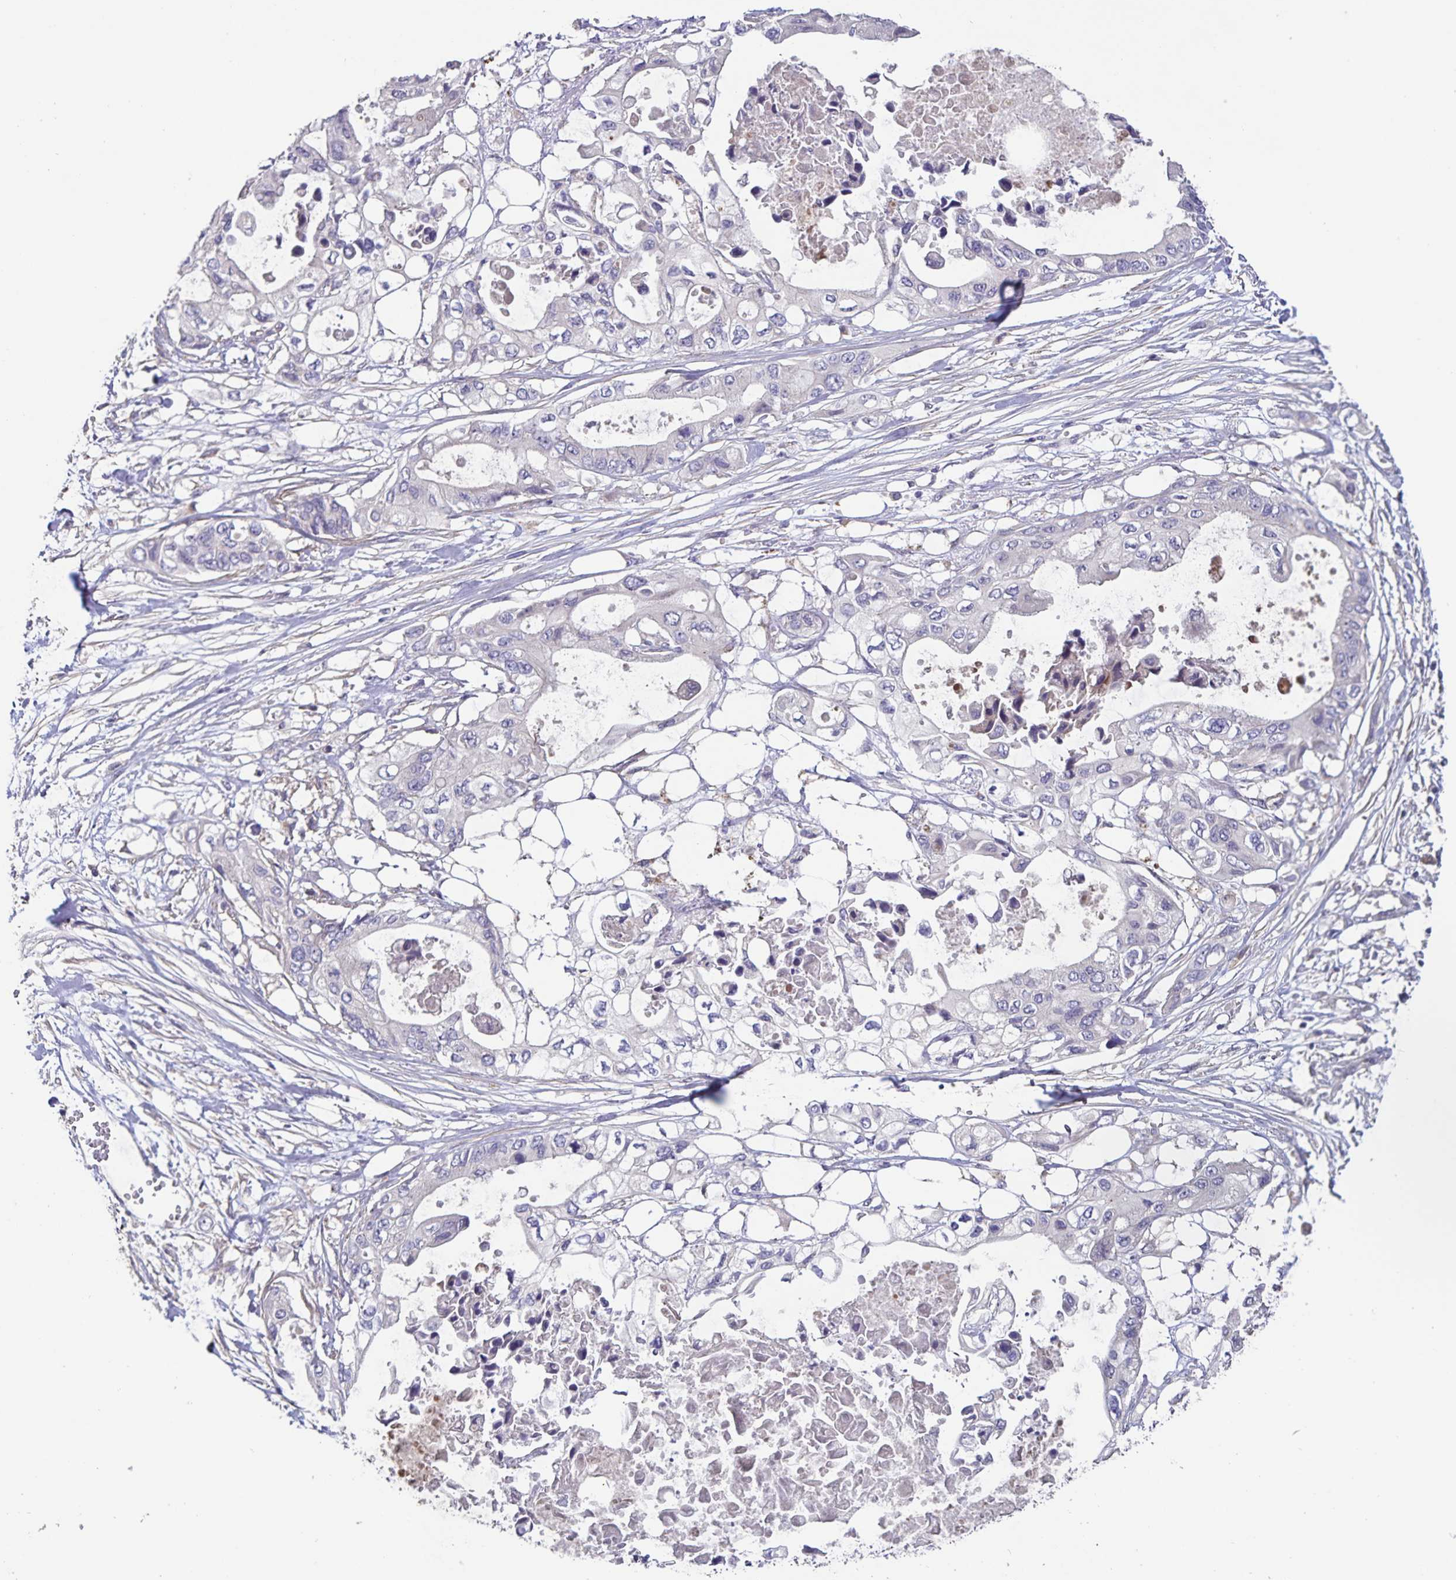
{"staining": {"intensity": "negative", "quantity": "none", "location": "none"}, "tissue": "pancreatic cancer", "cell_type": "Tumor cells", "image_type": "cancer", "snomed": [{"axis": "morphology", "description": "Adenocarcinoma, NOS"}, {"axis": "topography", "description": "Pancreas"}], "caption": "Immunohistochemistry of human pancreatic cancer (adenocarcinoma) shows no expression in tumor cells.", "gene": "FBXL16", "patient": {"sex": "female", "age": 63}}